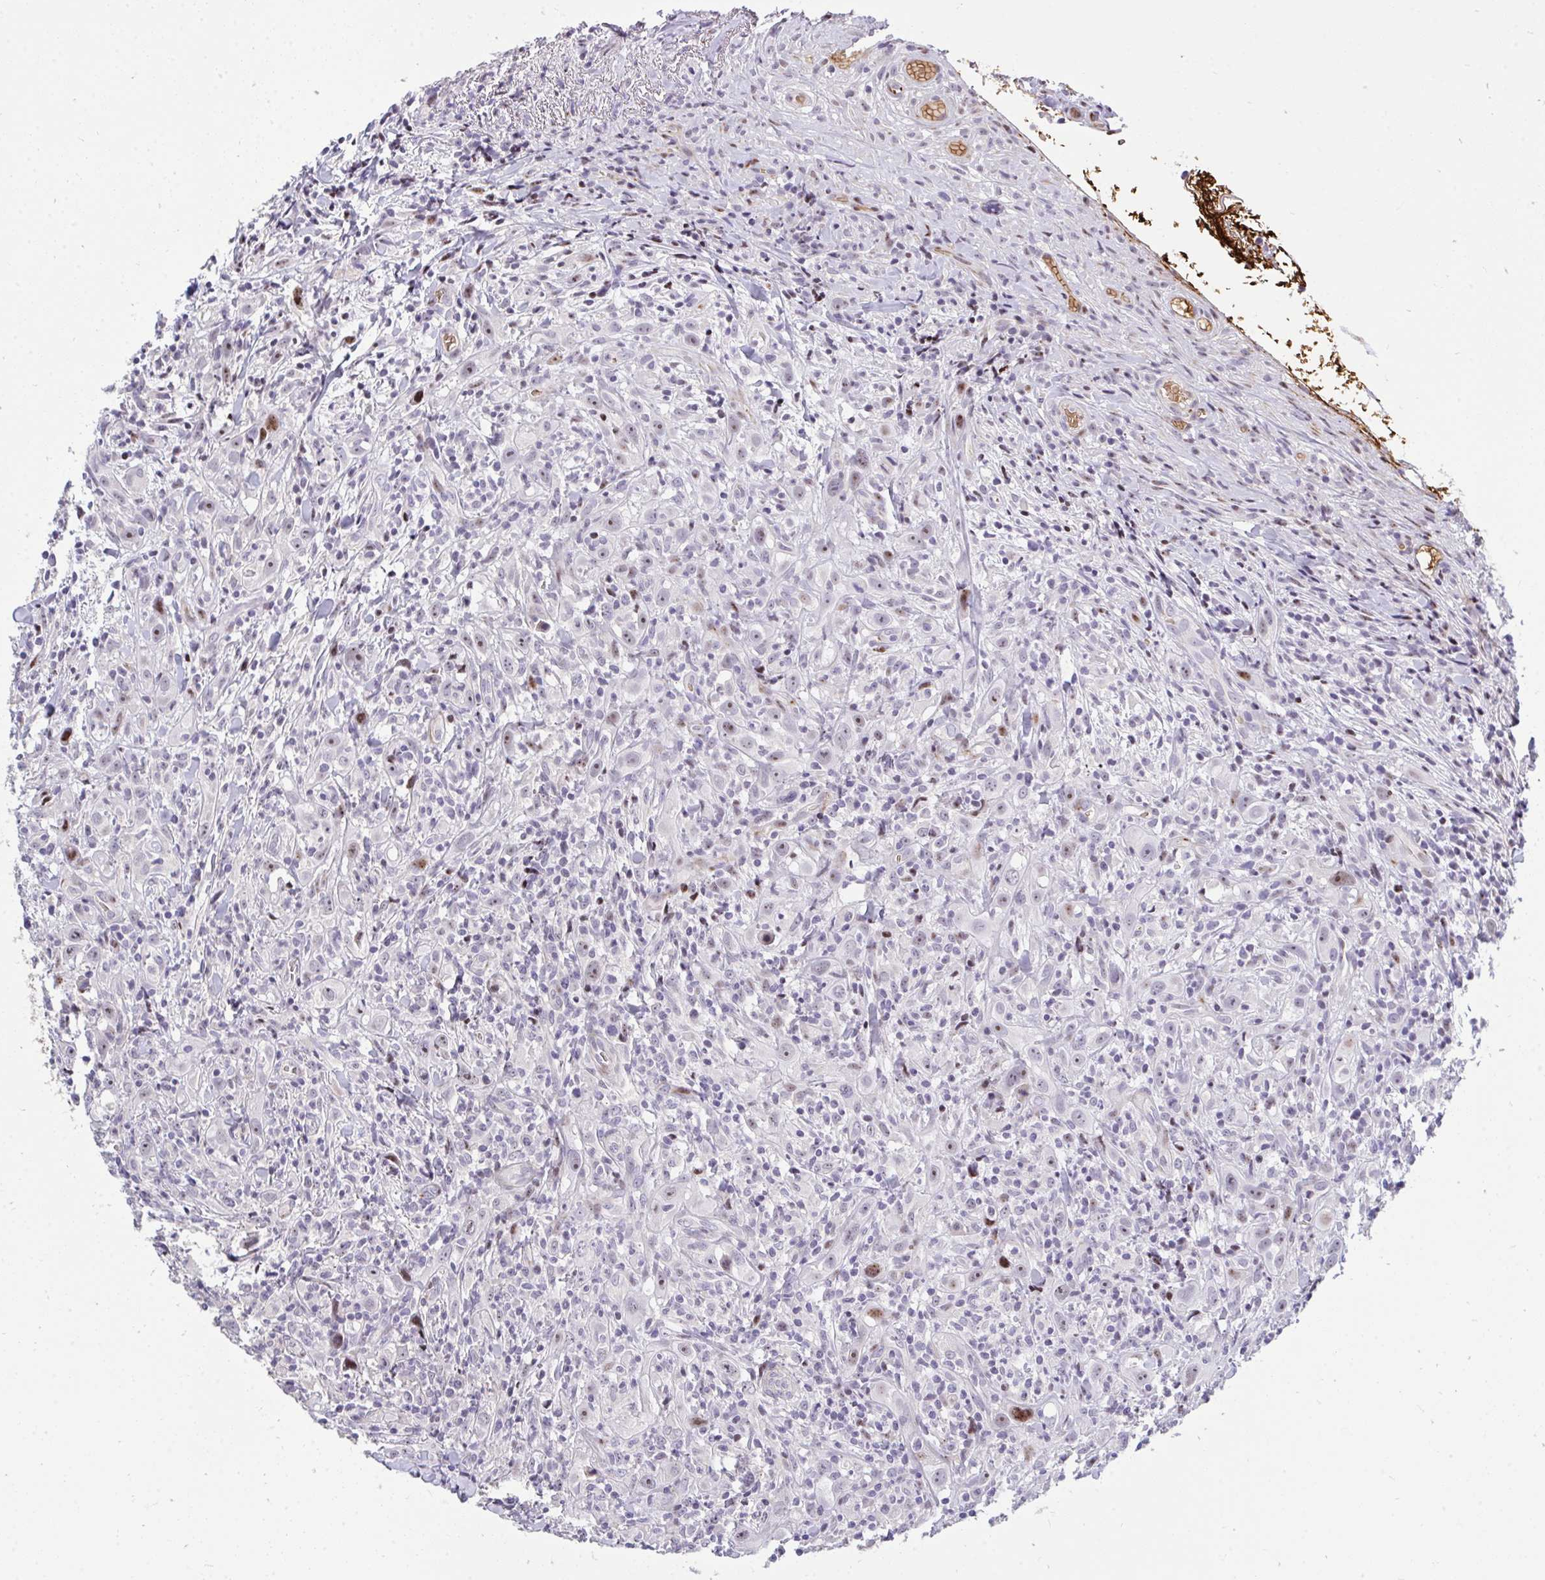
{"staining": {"intensity": "moderate", "quantity": "<25%", "location": "nuclear"}, "tissue": "head and neck cancer", "cell_type": "Tumor cells", "image_type": "cancer", "snomed": [{"axis": "morphology", "description": "Squamous cell carcinoma, NOS"}, {"axis": "topography", "description": "Head-Neck"}], "caption": "An image showing moderate nuclear staining in approximately <25% of tumor cells in head and neck cancer (squamous cell carcinoma), as visualized by brown immunohistochemical staining.", "gene": "PLPPR3", "patient": {"sex": "female", "age": 95}}